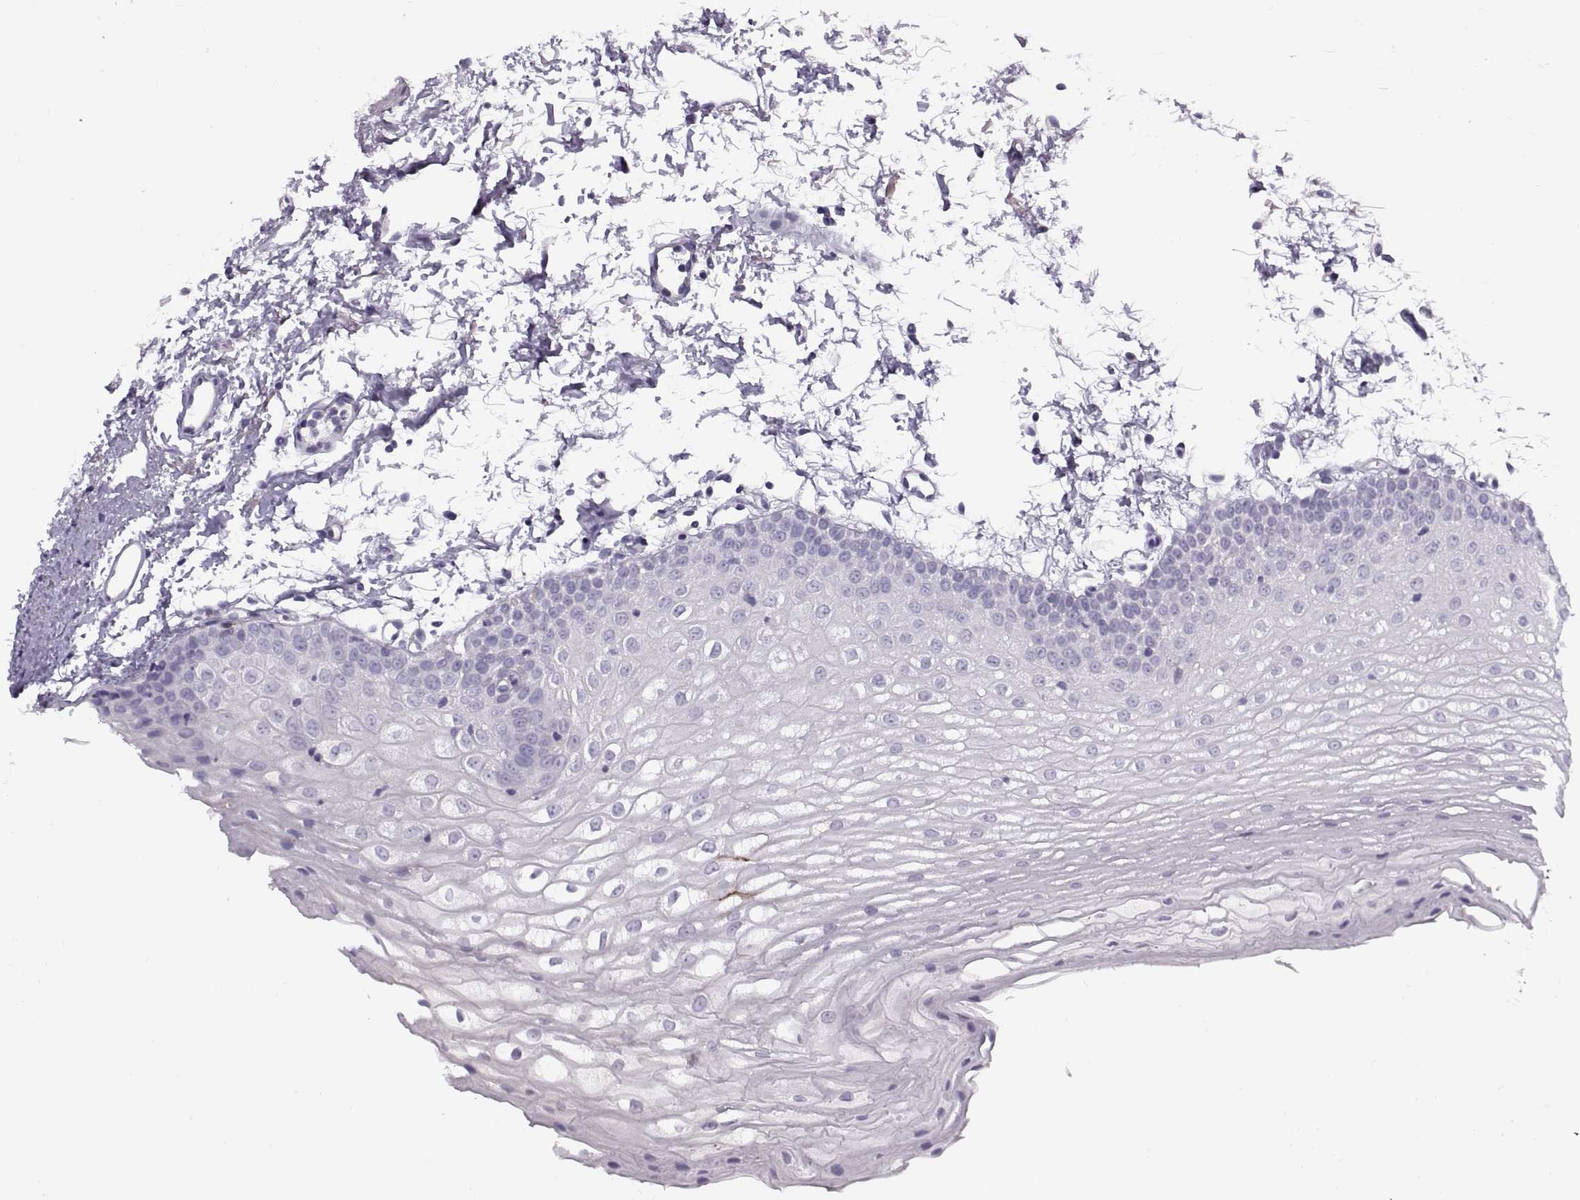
{"staining": {"intensity": "negative", "quantity": "none", "location": "none"}, "tissue": "oral mucosa", "cell_type": "Squamous epithelial cells", "image_type": "normal", "snomed": [{"axis": "morphology", "description": "Normal tissue, NOS"}, {"axis": "topography", "description": "Oral tissue"}], "caption": "The immunohistochemistry (IHC) photomicrograph has no significant positivity in squamous epithelial cells of oral mucosa.", "gene": "CALCR", "patient": {"sex": "male", "age": 72}}